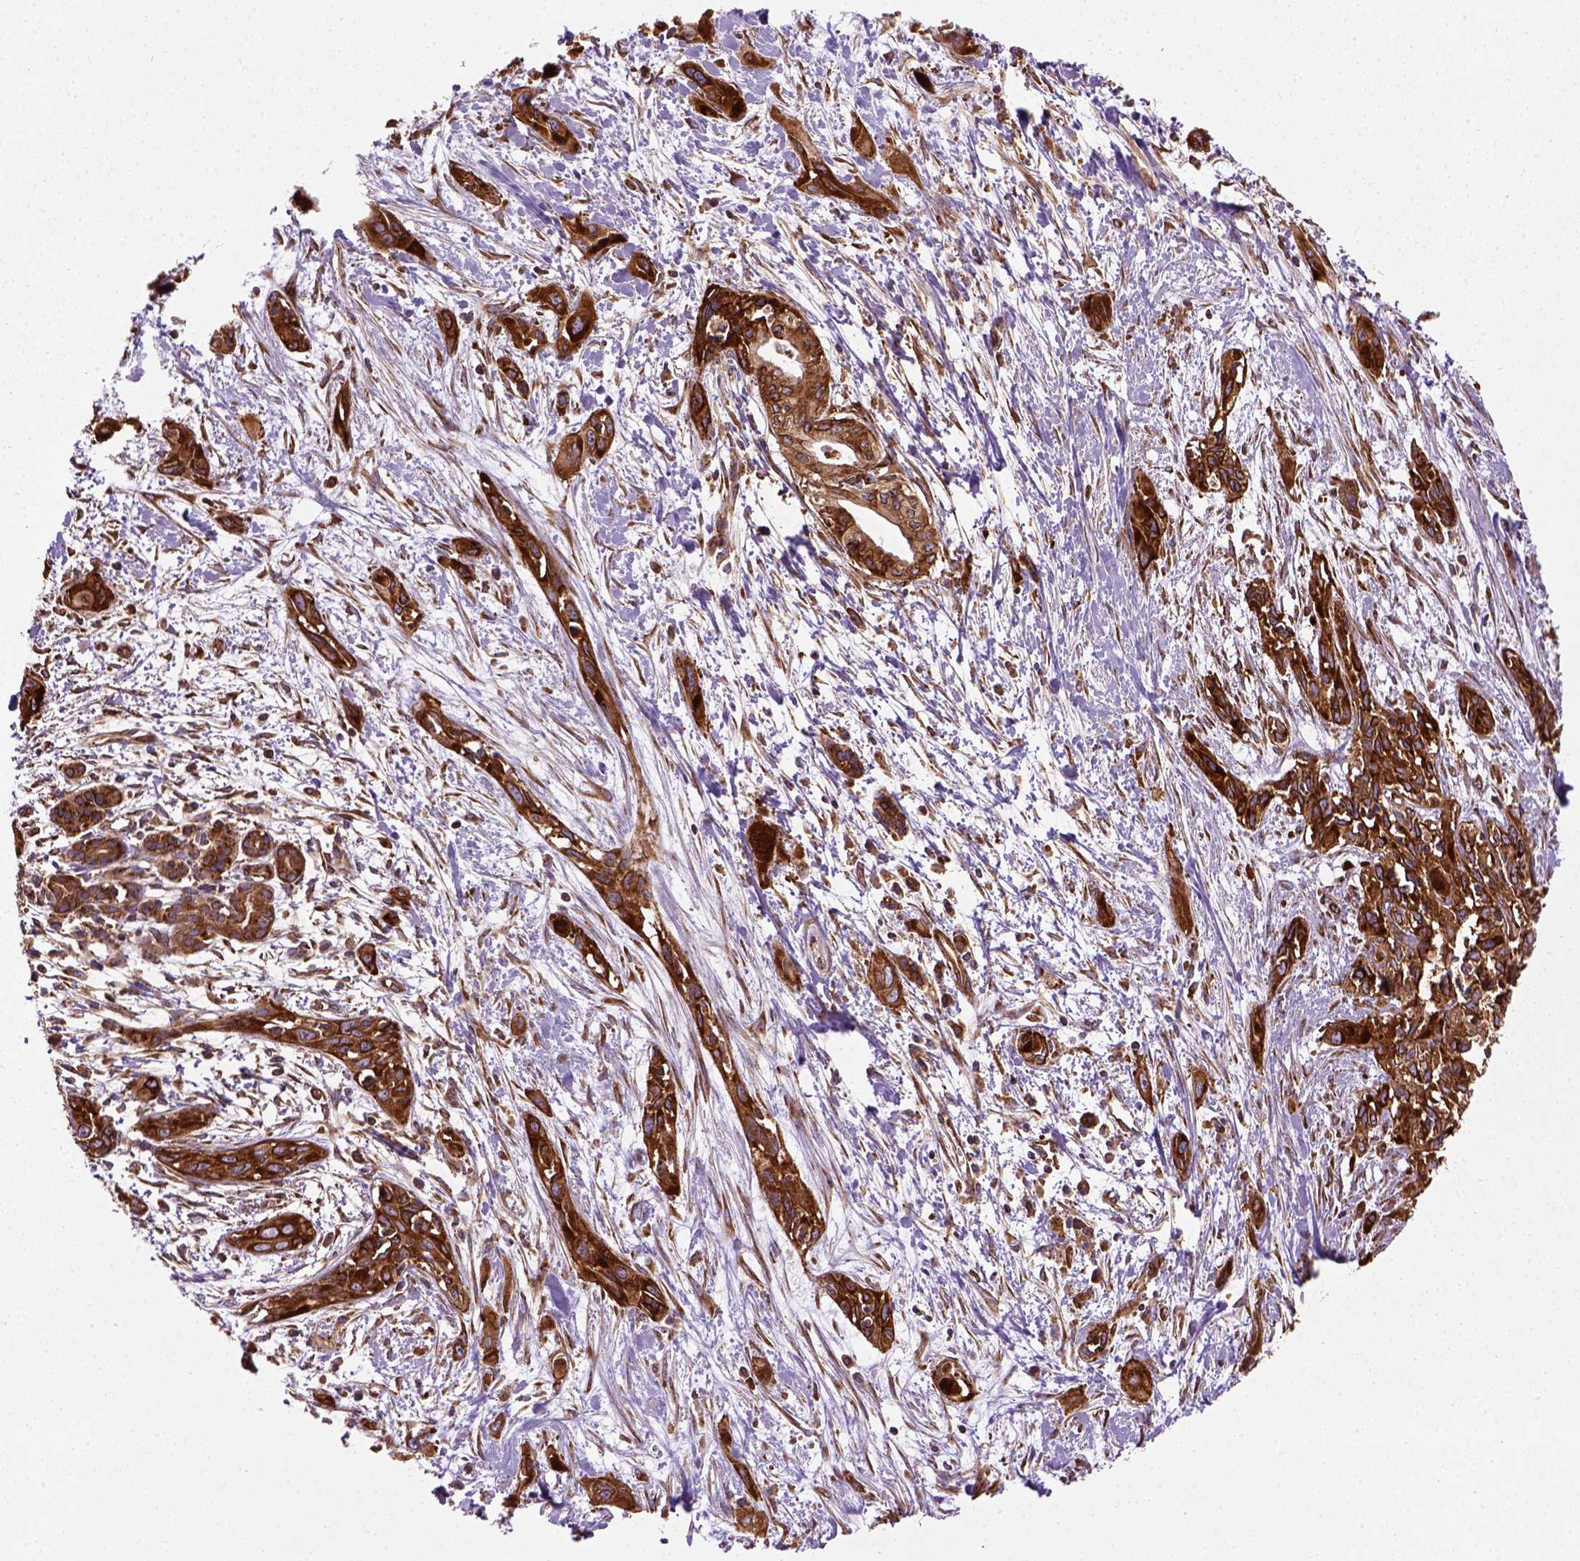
{"staining": {"intensity": "strong", "quantity": ">75%", "location": "cytoplasmic/membranous"}, "tissue": "pancreatic cancer", "cell_type": "Tumor cells", "image_type": "cancer", "snomed": [{"axis": "morphology", "description": "Adenocarcinoma, NOS"}, {"axis": "topography", "description": "Pancreas"}], "caption": "Strong cytoplasmic/membranous expression for a protein is seen in approximately >75% of tumor cells of pancreatic cancer (adenocarcinoma) using IHC.", "gene": "CAPRIN1", "patient": {"sex": "female", "age": 55}}